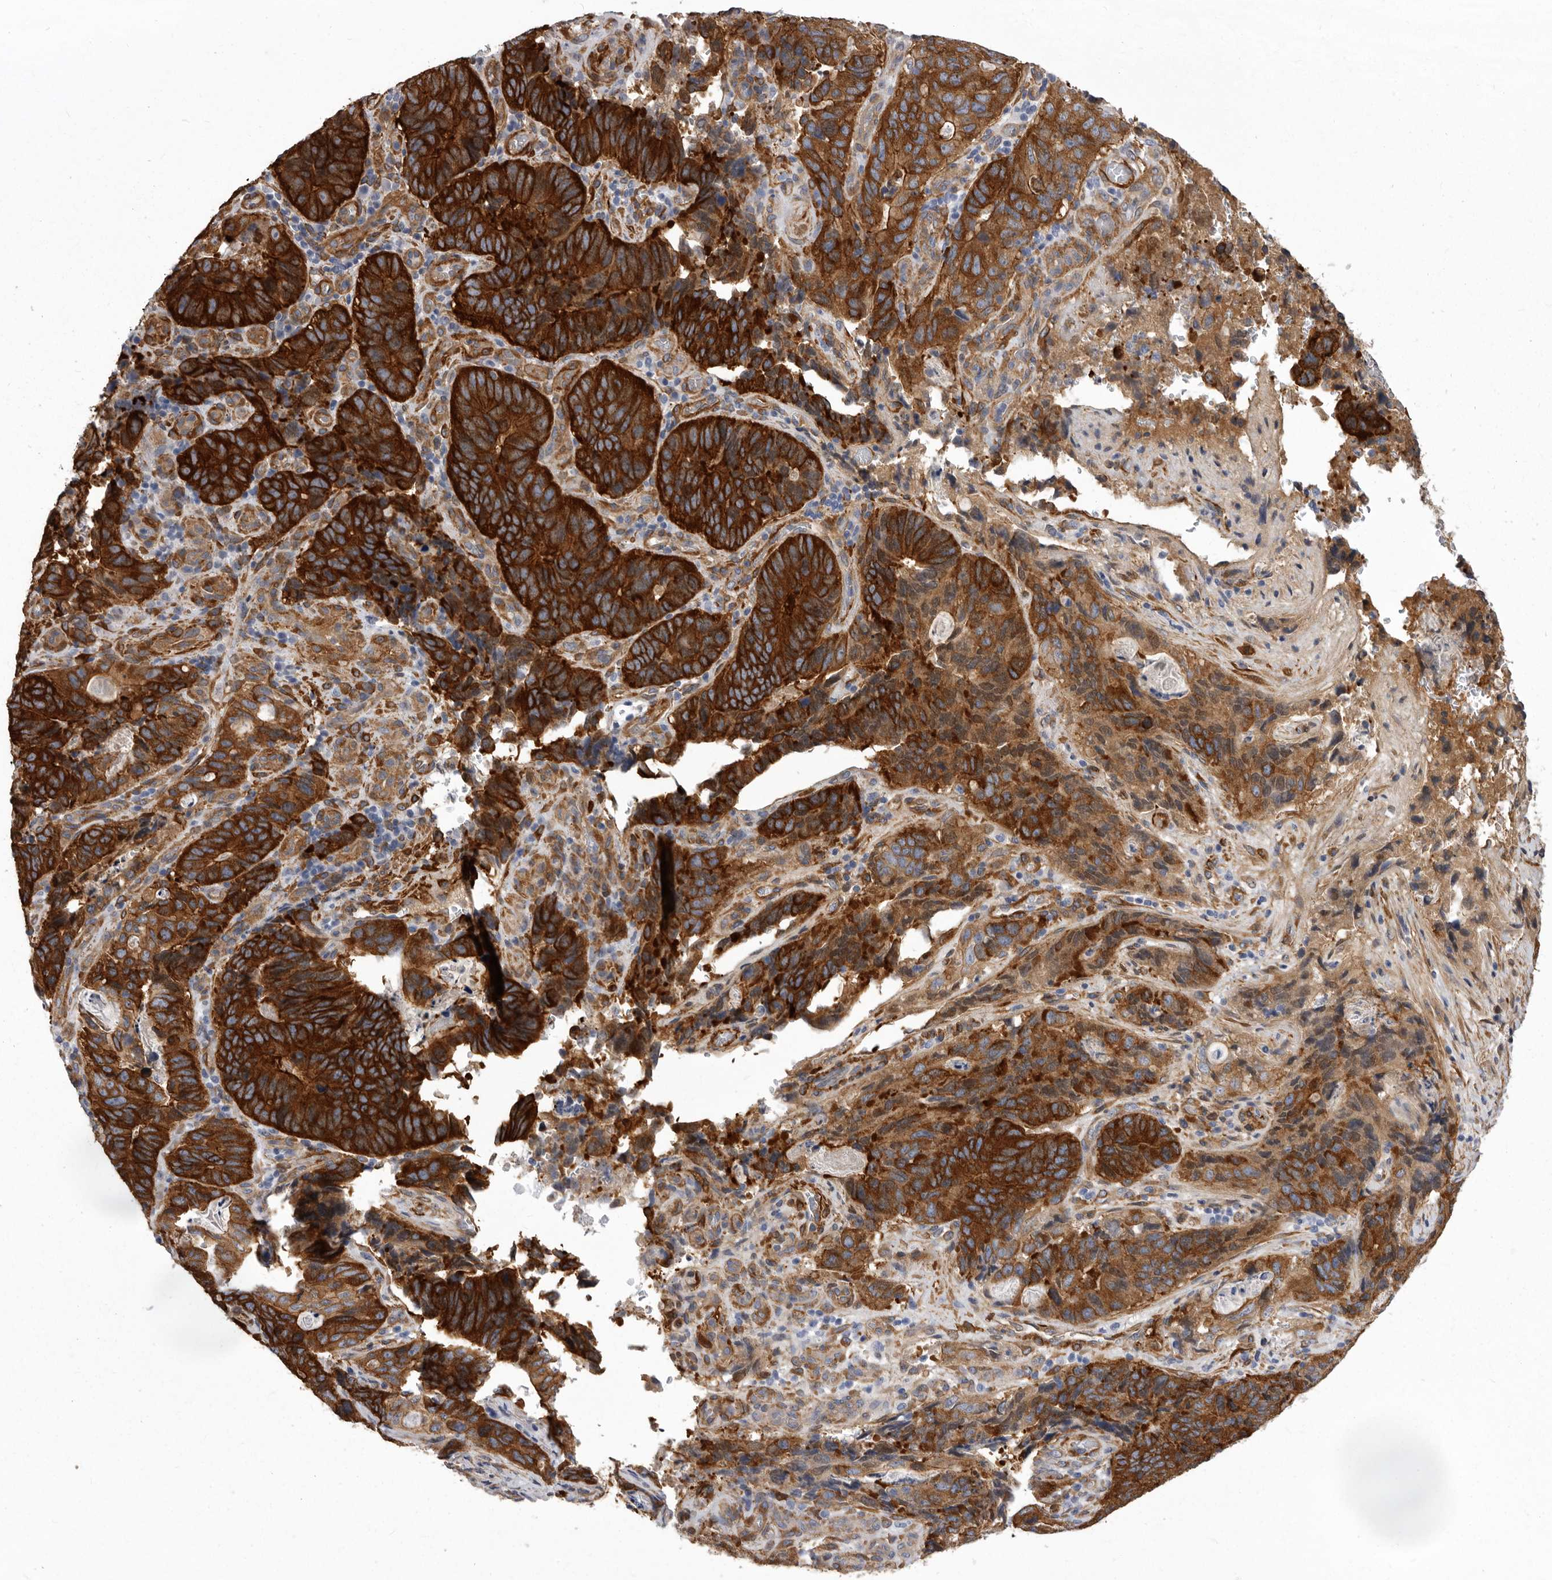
{"staining": {"intensity": "strong", "quantity": ">75%", "location": "cytoplasmic/membranous"}, "tissue": "stomach cancer", "cell_type": "Tumor cells", "image_type": "cancer", "snomed": [{"axis": "morphology", "description": "Normal tissue, NOS"}, {"axis": "morphology", "description": "Adenocarcinoma, NOS"}, {"axis": "topography", "description": "Stomach"}], "caption": "Immunohistochemical staining of adenocarcinoma (stomach) displays high levels of strong cytoplasmic/membranous expression in approximately >75% of tumor cells.", "gene": "ENAH", "patient": {"sex": "female", "age": 89}}